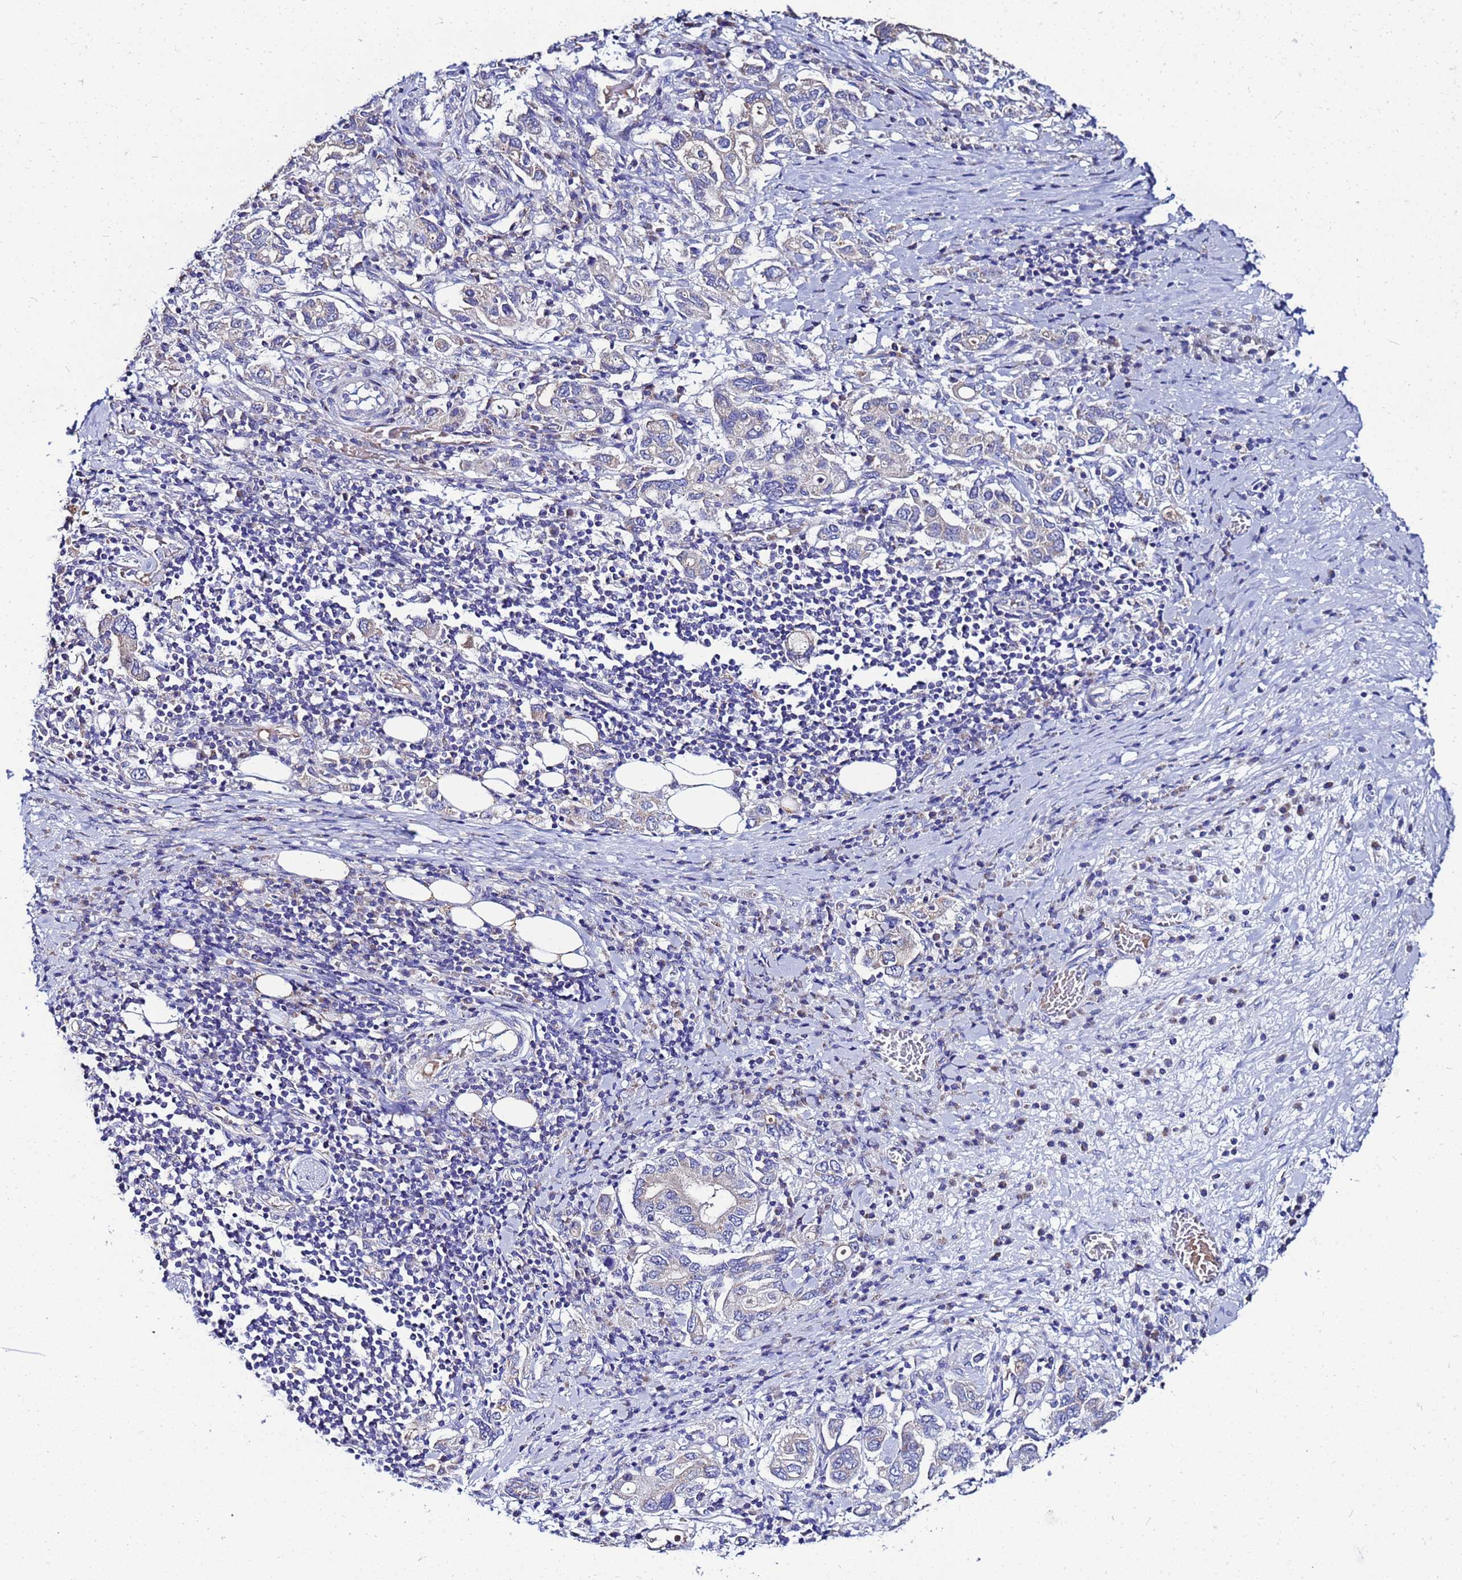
{"staining": {"intensity": "negative", "quantity": "none", "location": "none"}, "tissue": "stomach cancer", "cell_type": "Tumor cells", "image_type": "cancer", "snomed": [{"axis": "morphology", "description": "Adenocarcinoma, NOS"}, {"axis": "topography", "description": "Stomach, upper"}, {"axis": "topography", "description": "Stomach"}], "caption": "A high-resolution photomicrograph shows IHC staining of stomach adenocarcinoma, which shows no significant positivity in tumor cells. The staining was performed using DAB to visualize the protein expression in brown, while the nuclei were stained in blue with hematoxylin (Magnification: 20x).", "gene": "FAHD2A", "patient": {"sex": "male", "age": 62}}